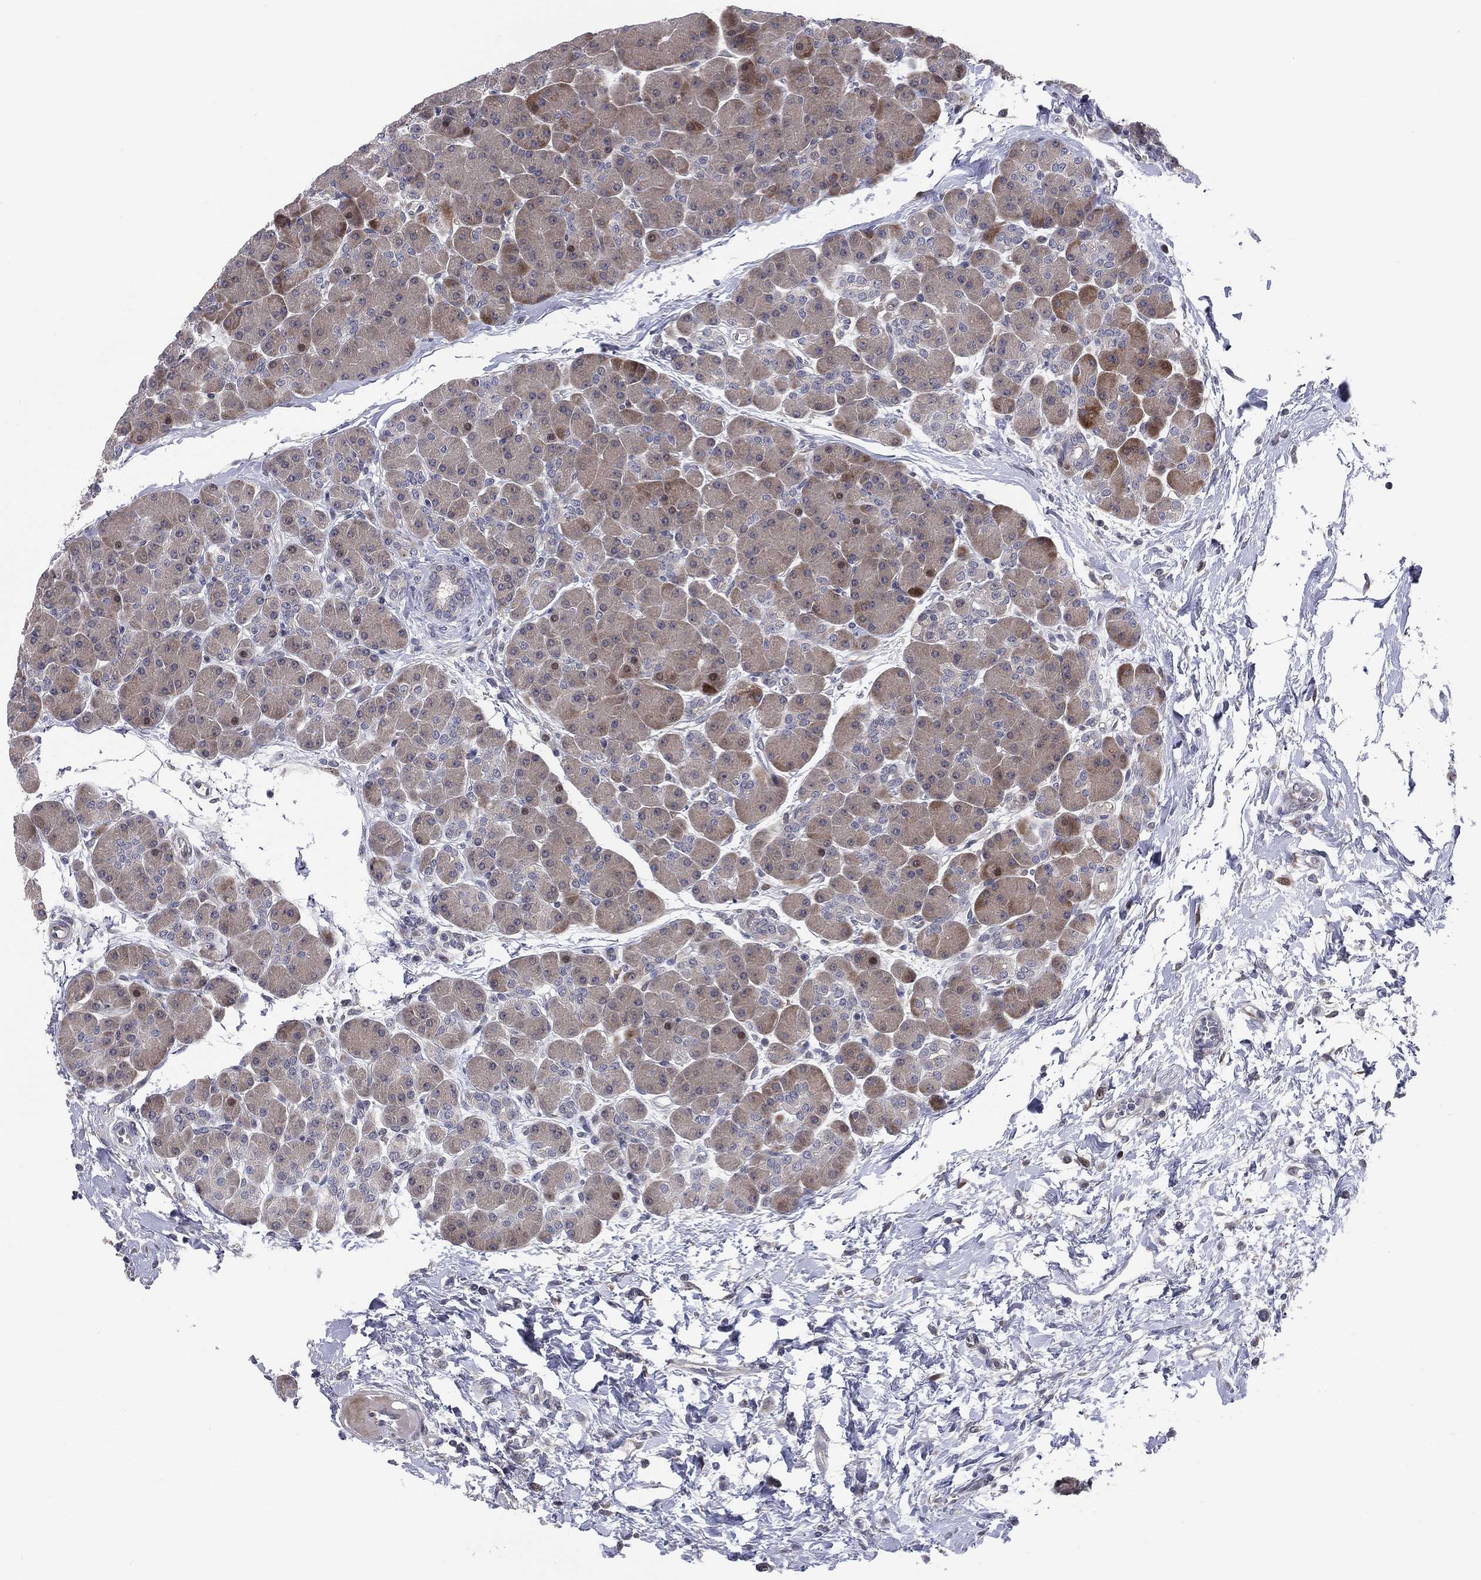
{"staining": {"intensity": "moderate", "quantity": "25%-75%", "location": "cytoplasmic/membranous"}, "tissue": "pancreas", "cell_type": "Exocrine glandular cells", "image_type": "normal", "snomed": [{"axis": "morphology", "description": "Normal tissue, NOS"}, {"axis": "topography", "description": "Pancreas"}], "caption": "Exocrine glandular cells display moderate cytoplasmic/membranous staining in approximately 25%-75% of cells in unremarkable pancreas.", "gene": "UTP14A", "patient": {"sex": "female", "age": 44}}